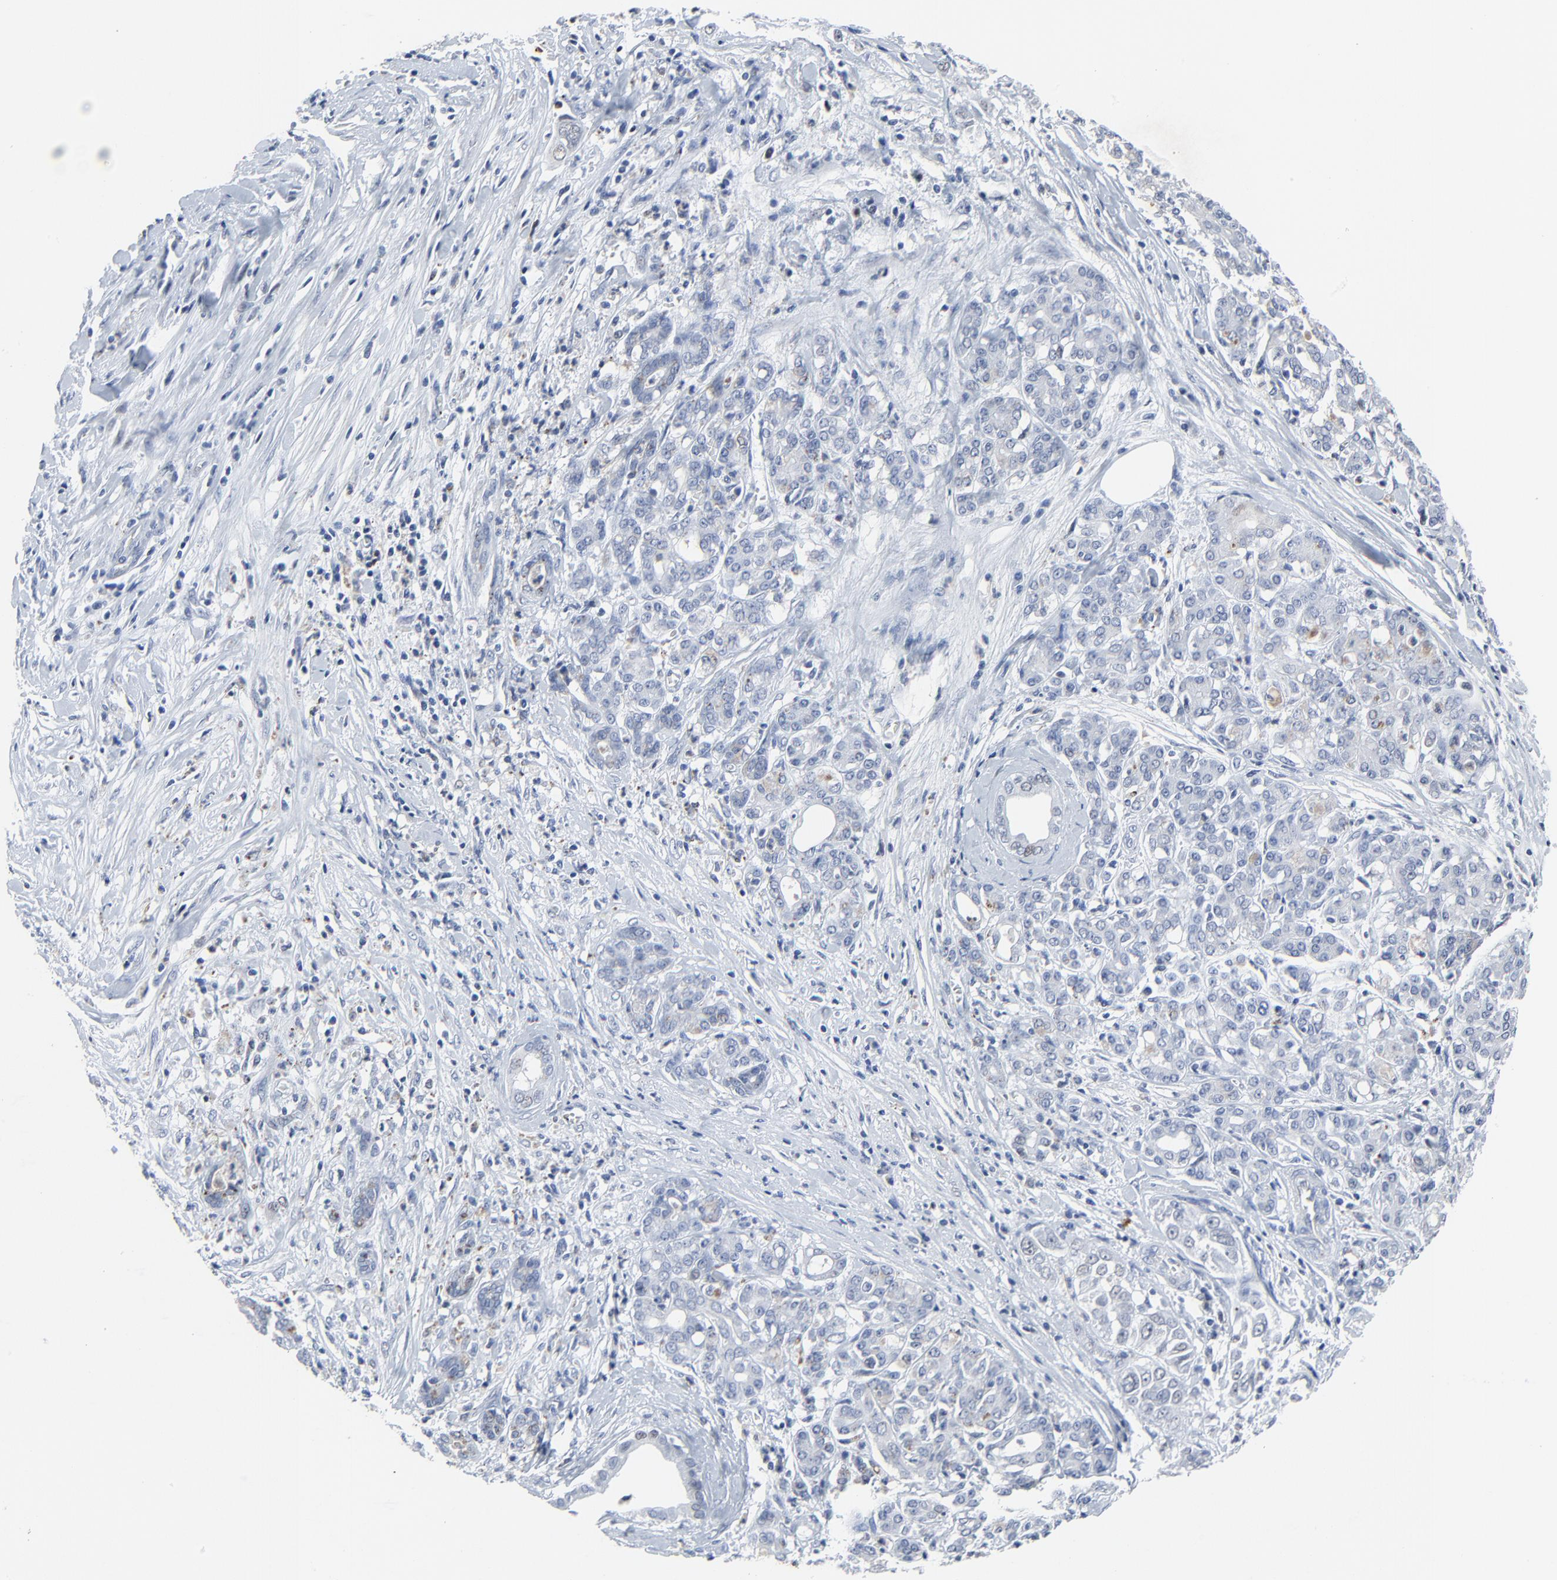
{"staining": {"intensity": "weak", "quantity": "<25%", "location": "nuclear"}, "tissue": "pancreatic cancer", "cell_type": "Tumor cells", "image_type": "cancer", "snomed": [{"axis": "morphology", "description": "Adenocarcinoma, NOS"}, {"axis": "topography", "description": "Pancreas"}], "caption": "DAB immunohistochemical staining of pancreatic adenocarcinoma shows no significant expression in tumor cells.", "gene": "BIRC3", "patient": {"sex": "female", "age": 52}}